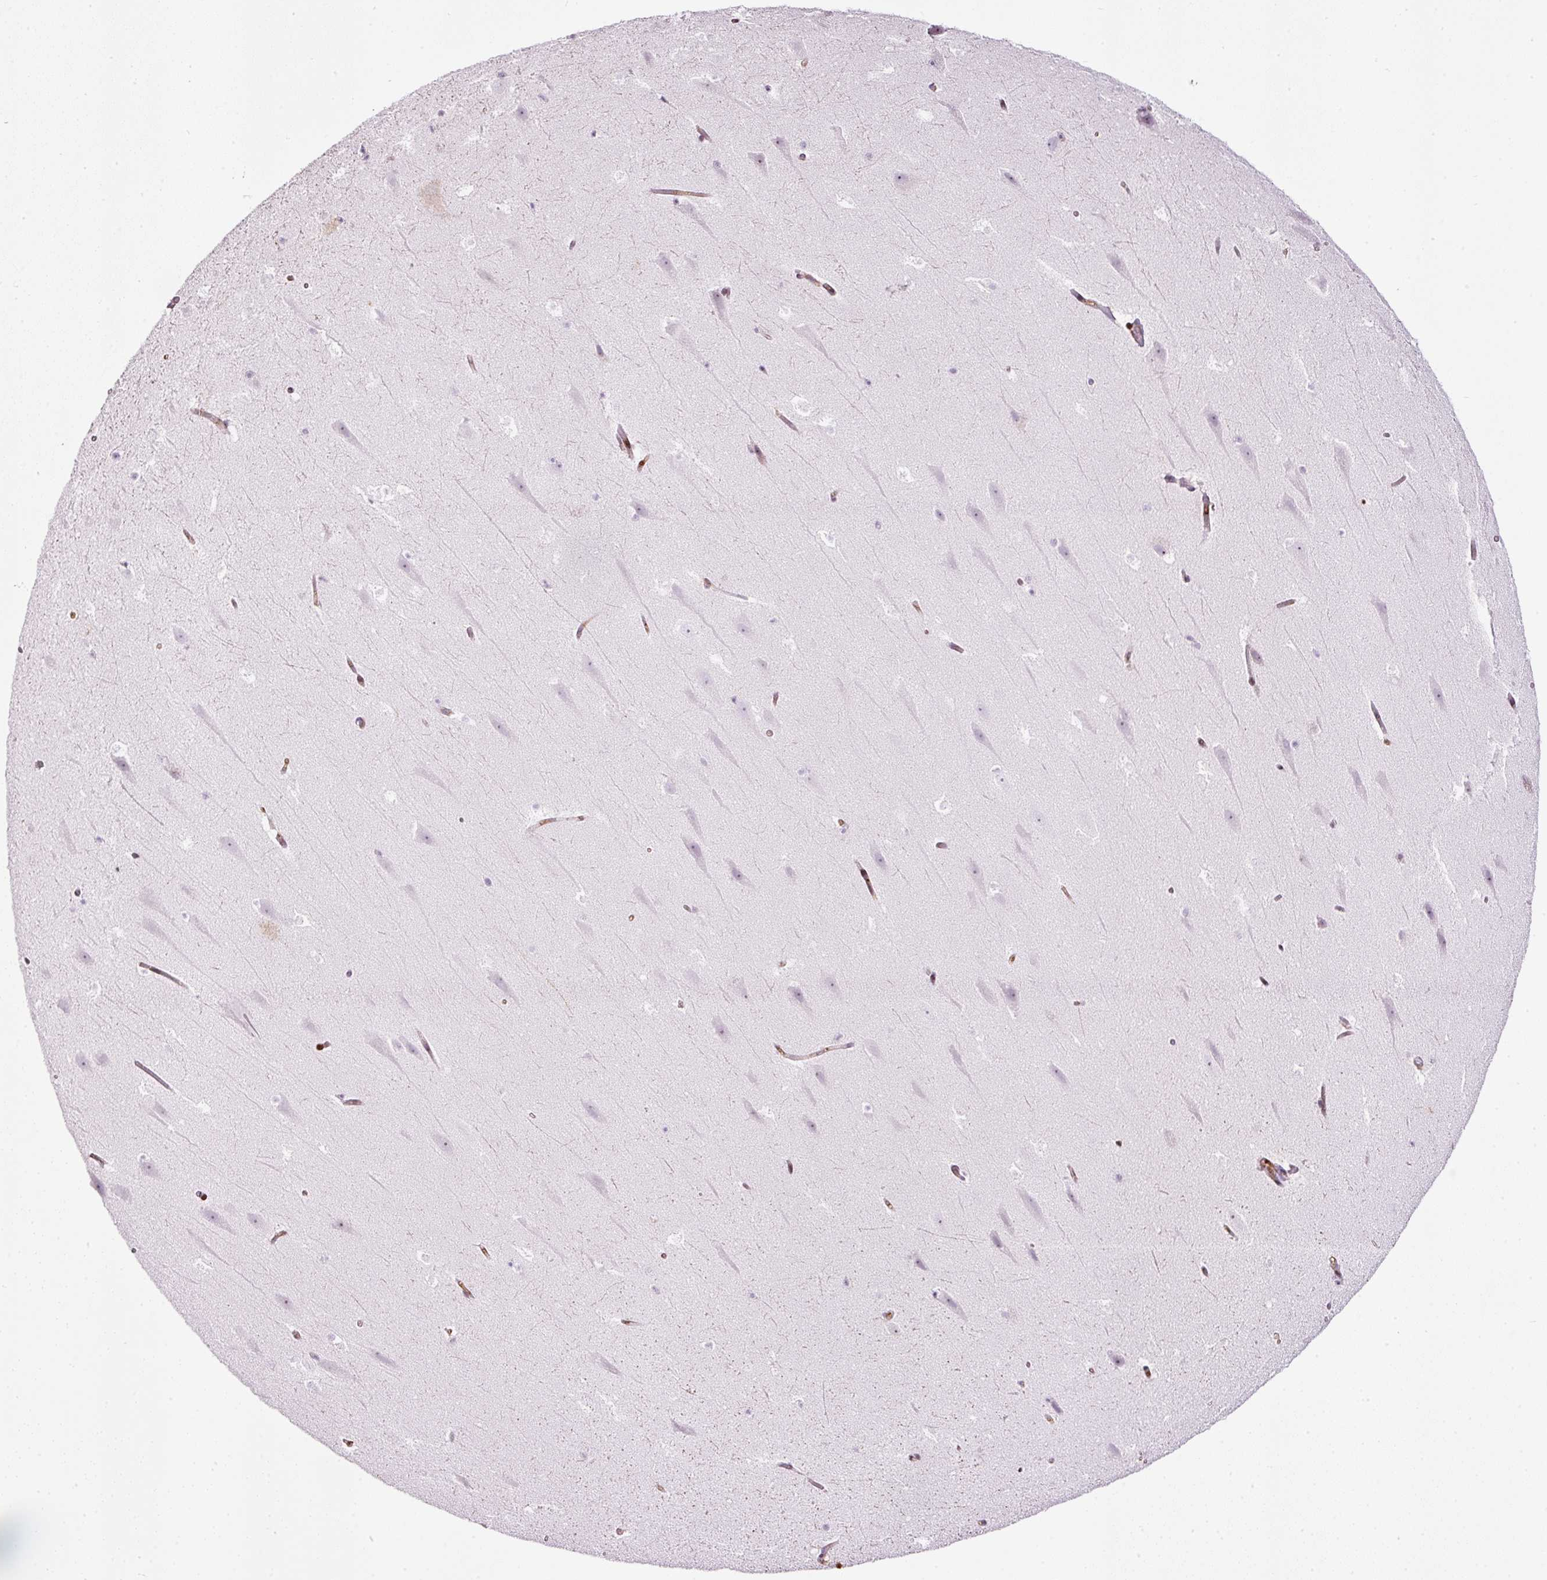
{"staining": {"intensity": "negative", "quantity": "none", "location": "none"}, "tissue": "hippocampus", "cell_type": "Glial cells", "image_type": "normal", "snomed": [{"axis": "morphology", "description": "Normal tissue, NOS"}, {"axis": "topography", "description": "Hippocampus"}], "caption": "Immunohistochemistry (IHC) image of benign human hippocampus stained for a protein (brown), which reveals no staining in glial cells. (Brightfield microscopy of DAB (3,3'-diaminobenzidine) immunohistochemistry at high magnification).", "gene": "SCNM1", "patient": {"sex": "male", "age": 37}}